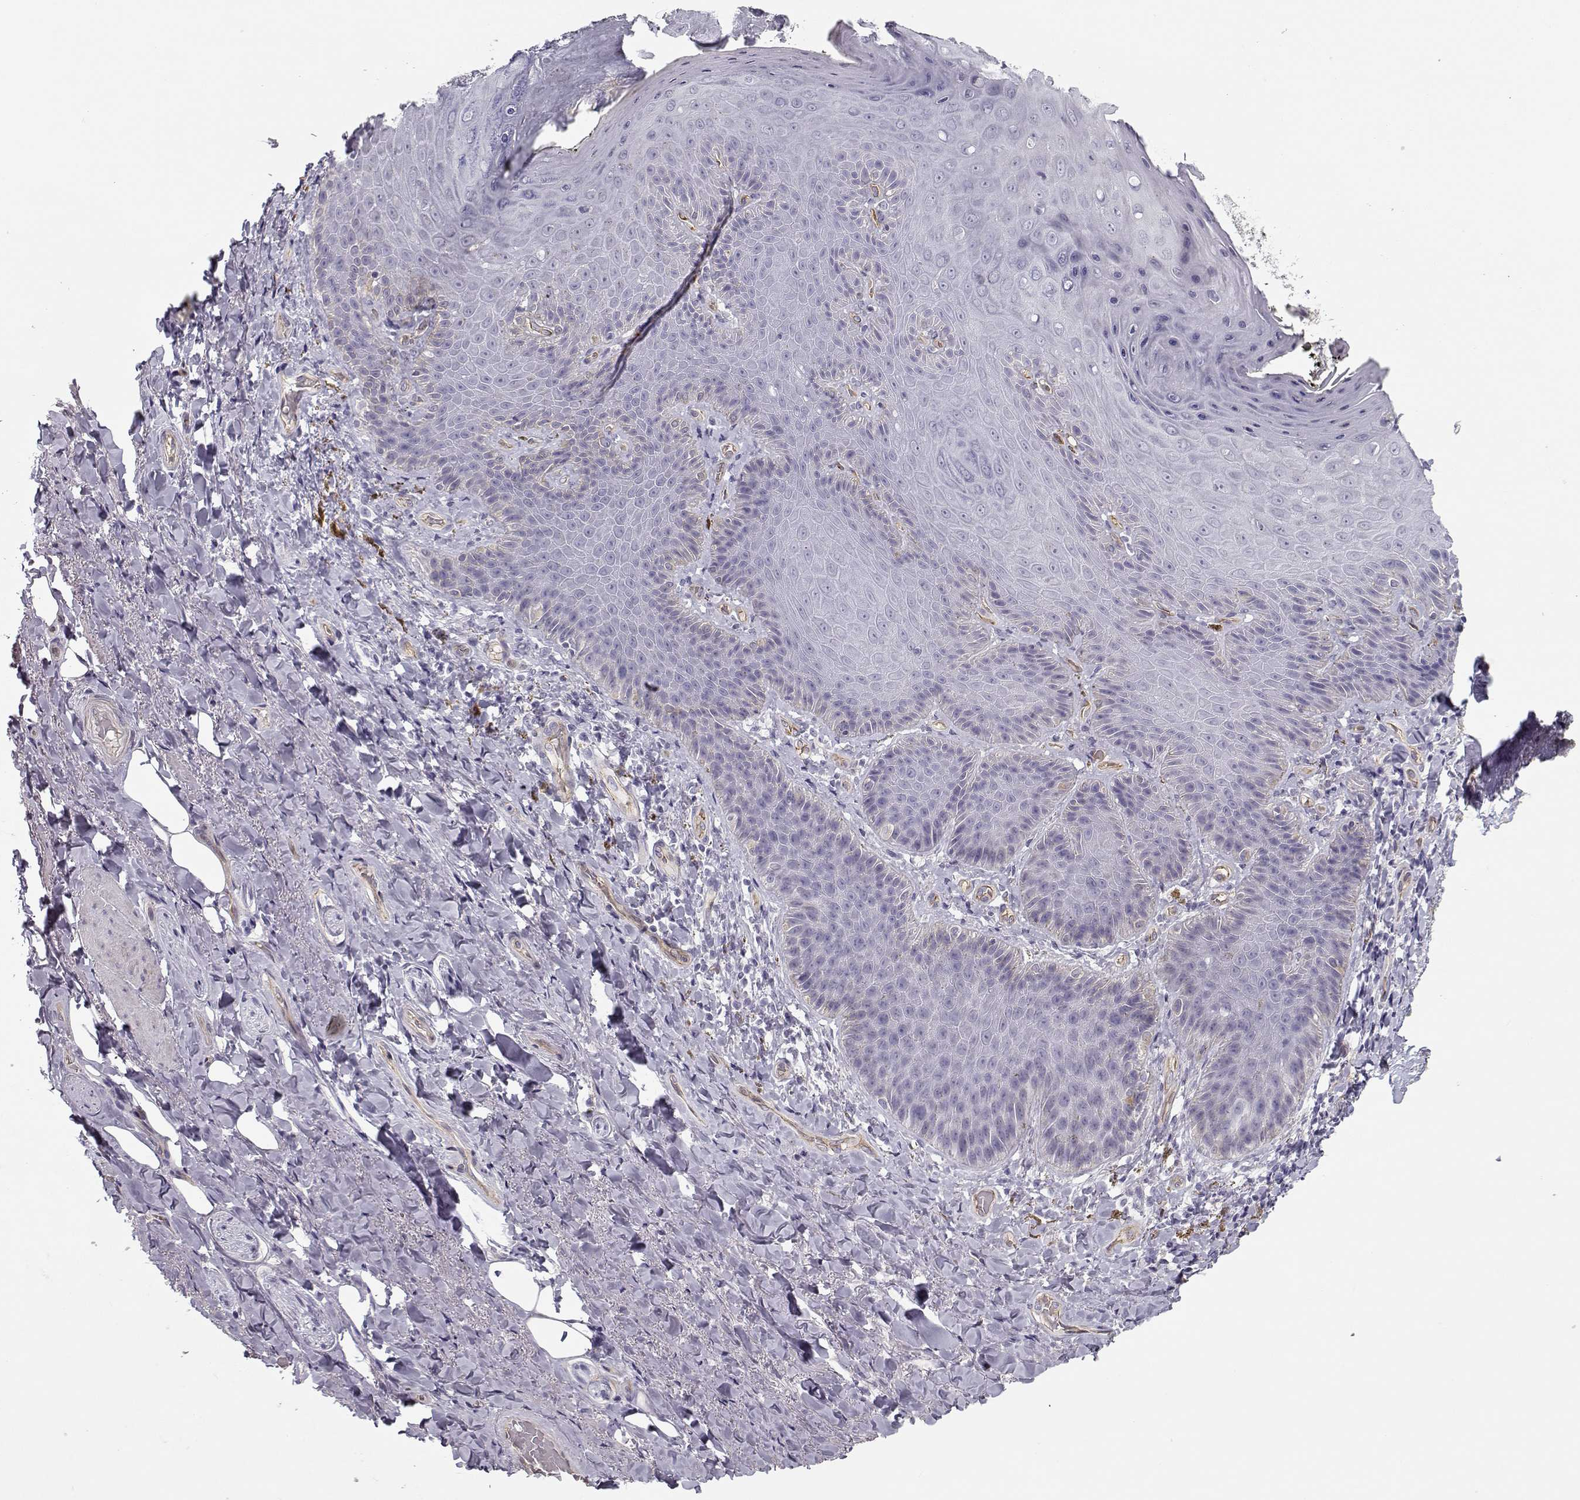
{"staining": {"intensity": "negative", "quantity": "none", "location": "none"}, "tissue": "adipose tissue", "cell_type": "Adipocytes", "image_type": "normal", "snomed": [{"axis": "morphology", "description": "Normal tissue, NOS"}, {"axis": "topography", "description": "Anal"}, {"axis": "topography", "description": "Peripheral nerve tissue"}], "caption": "High power microscopy photomicrograph of an immunohistochemistry (IHC) micrograph of benign adipose tissue, revealing no significant positivity in adipocytes.", "gene": "MYO1A", "patient": {"sex": "male", "age": 53}}